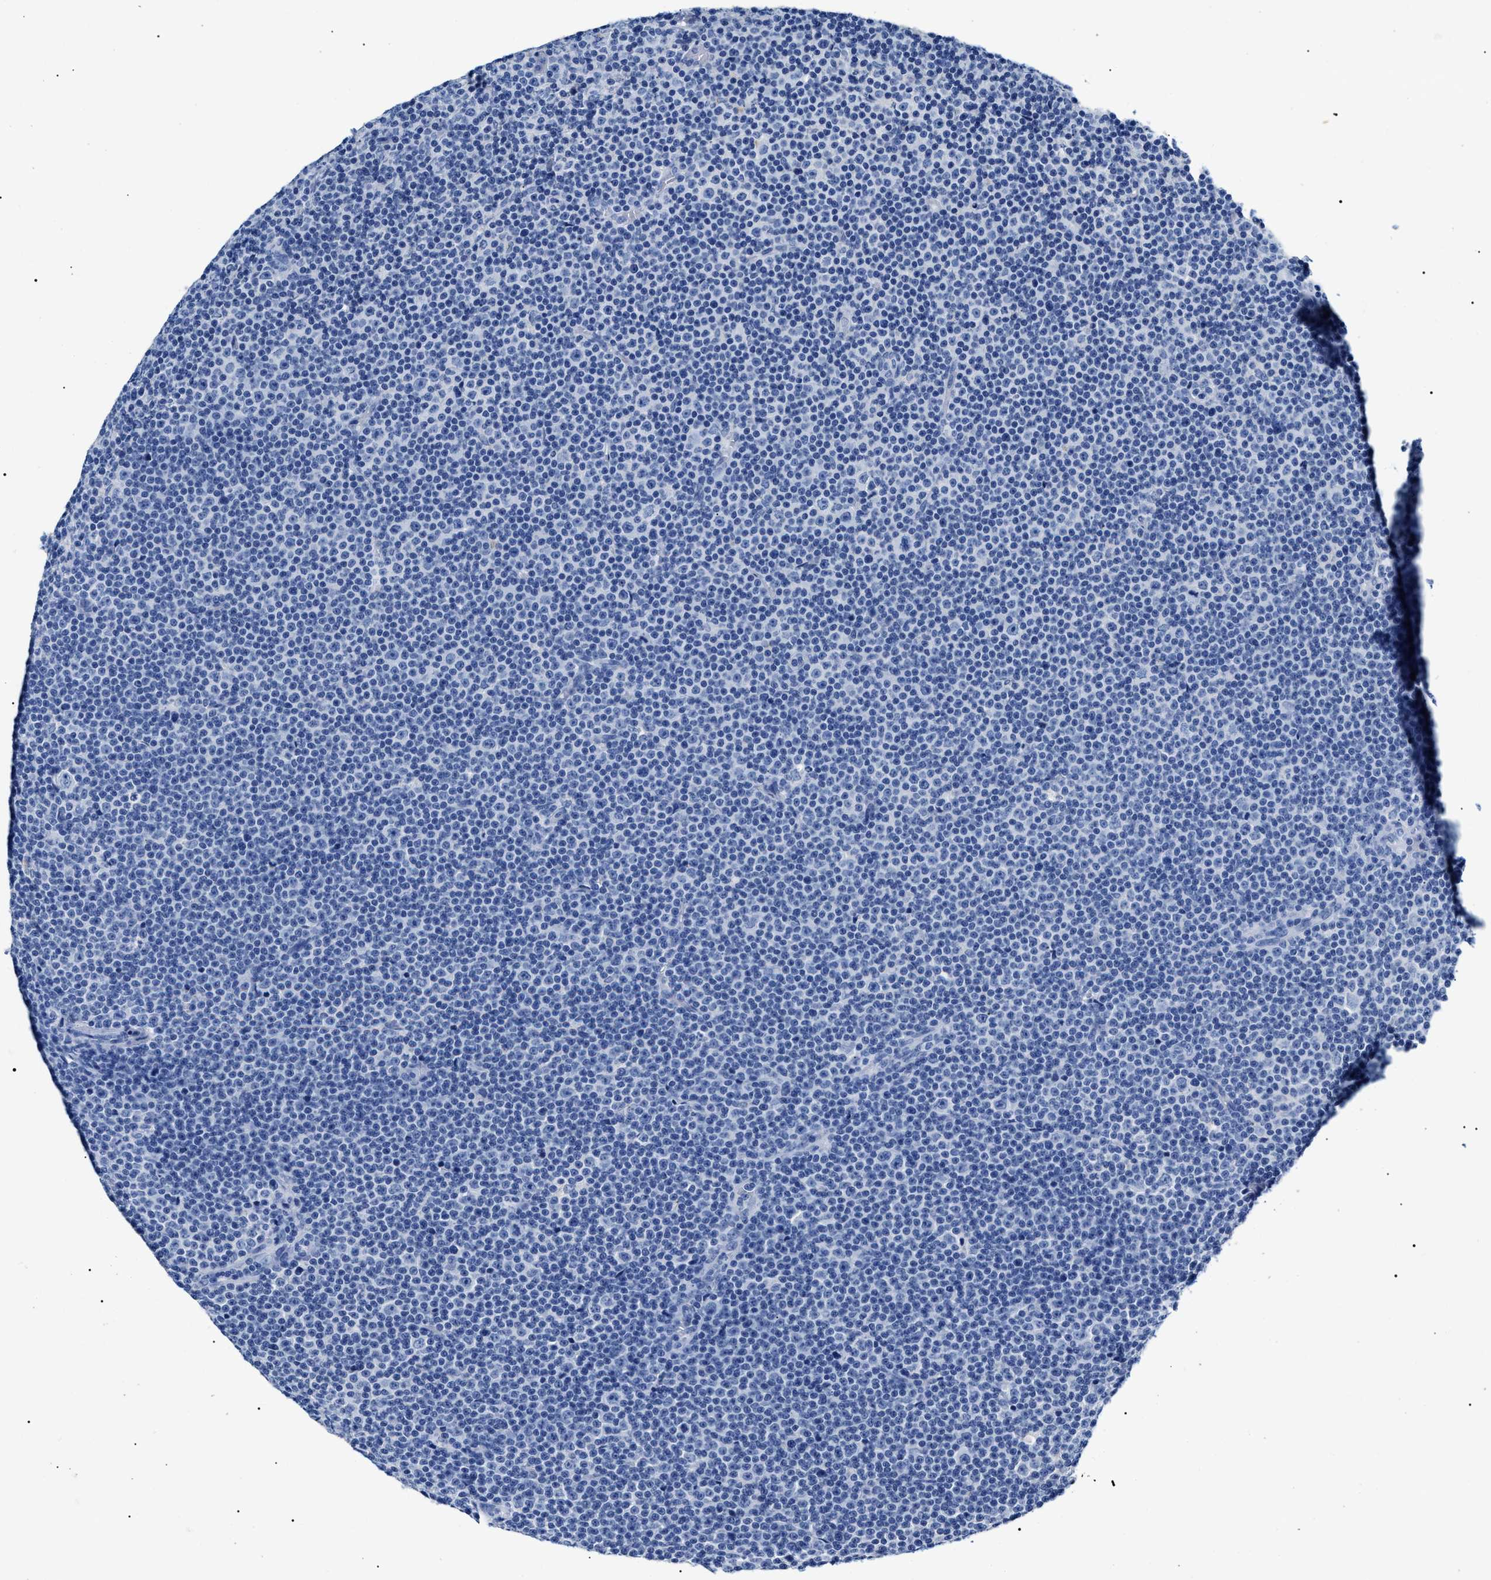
{"staining": {"intensity": "negative", "quantity": "none", "location": "none"}, "tissue": "lymphoma", "cell_type": "Tumor cells", "image_type": "cancer", "snomed": [{"axis": "morphology", "description": "Malignant lymphoma, non-Hodgkin's type, Low grade"}, {"axis": "topography", "description": "Lymph node"}], "caption": "A histopathology image of human lymphoma is negative for staining in tumor cells. Nuclei are stained in blue.", "gene": "LRRC8E", "patient": {"sex": "female", "age": 67}}